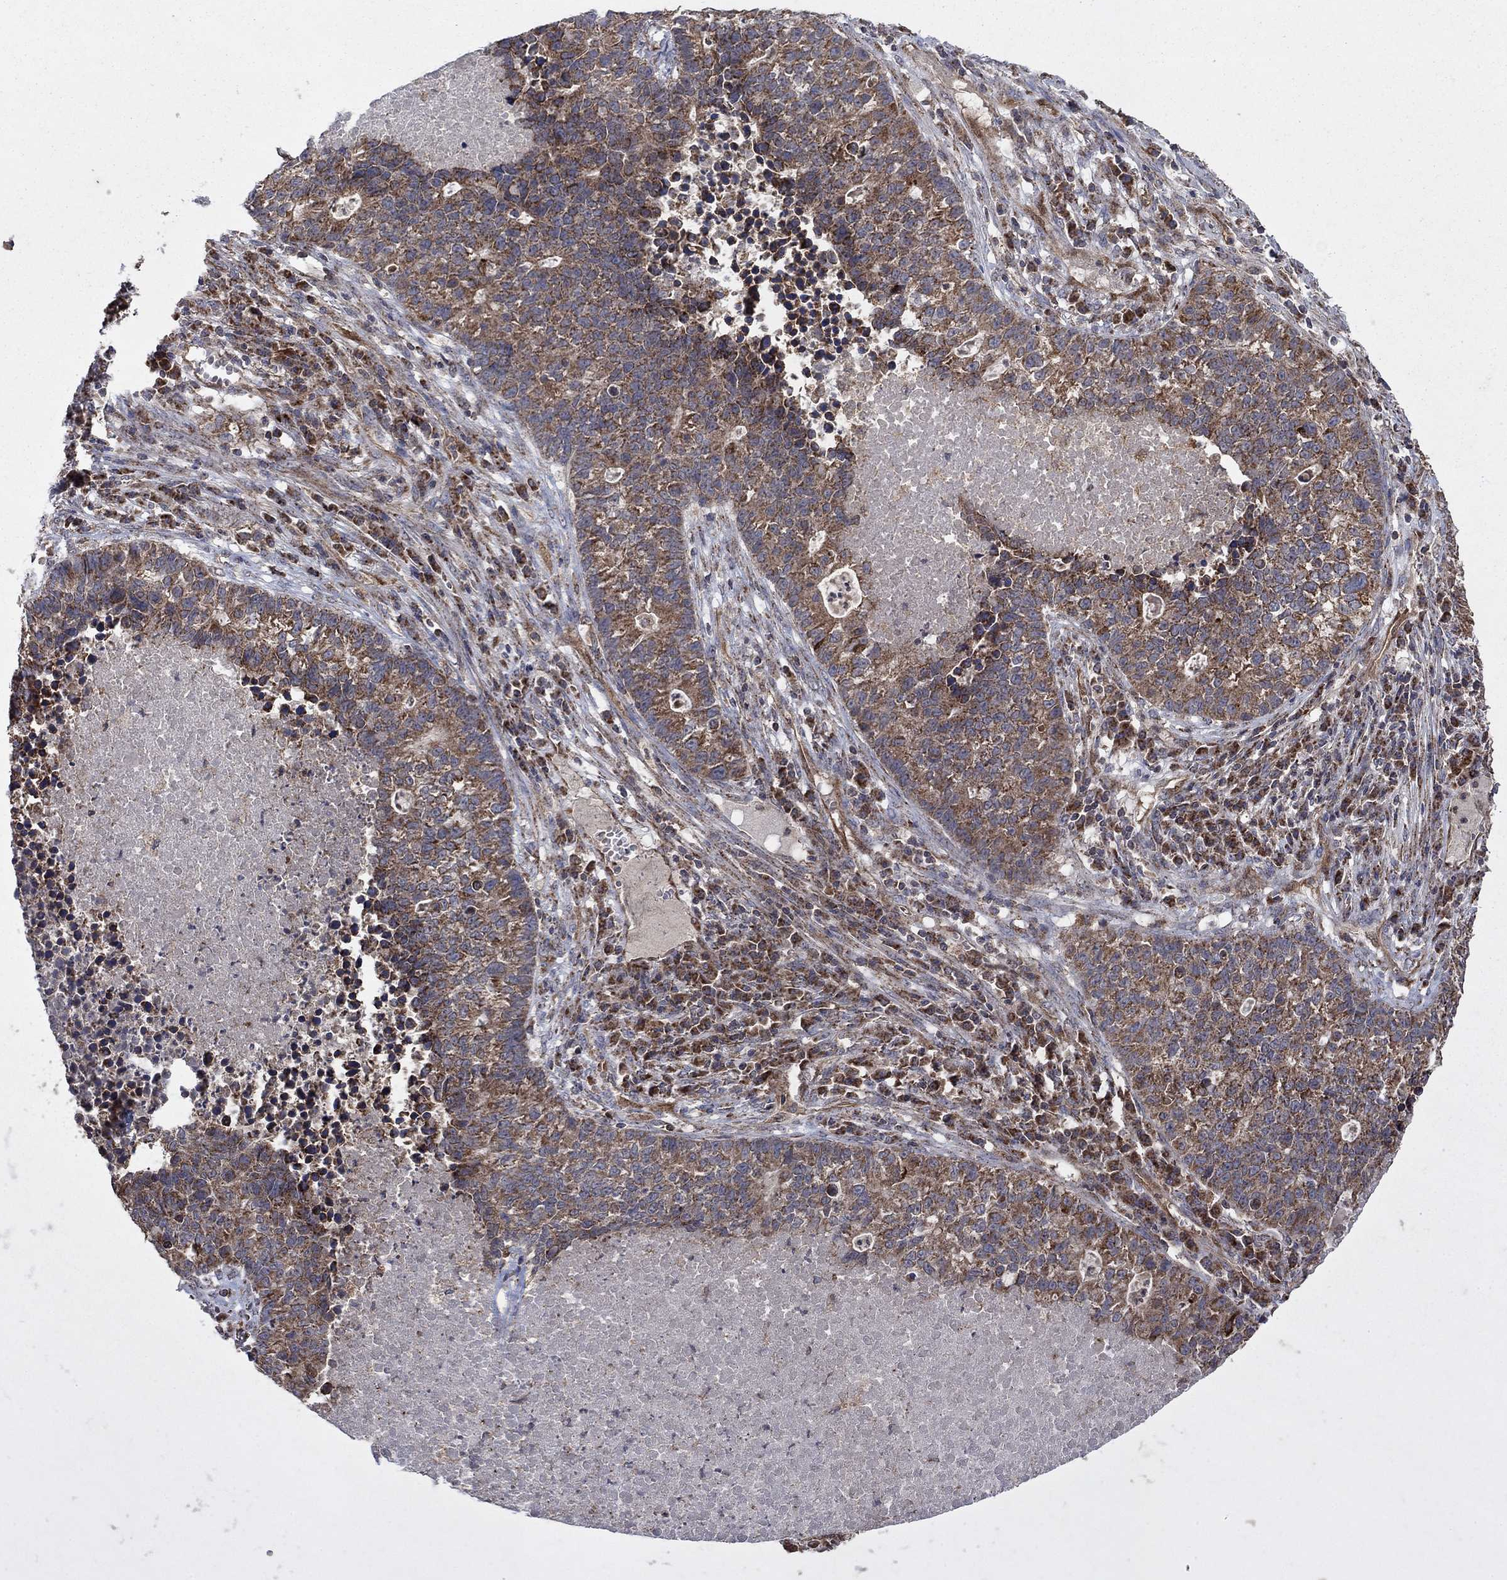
{"staining": {"intensity": "moderate", "quantity": ">75%", "location": "cytoplasmic/membranous"}, "tissue": "lung cancer", "cell_type": "Tumor cells", "image_type": "cancer", "snomed": [{"axis": "morphology", "description": "Adenocarcinoma, NOS"}, {"axis": "topography", "description": "Lung"}], "caption": "IHC histopathology image of lung cancer stained for a protein (brown), which reveals medium levels of moderate cytoplasmic/membranous expression in about >75% of tumor cells.", "gene": "DPH1", "patient": {"sex": "male", "age": 57}}